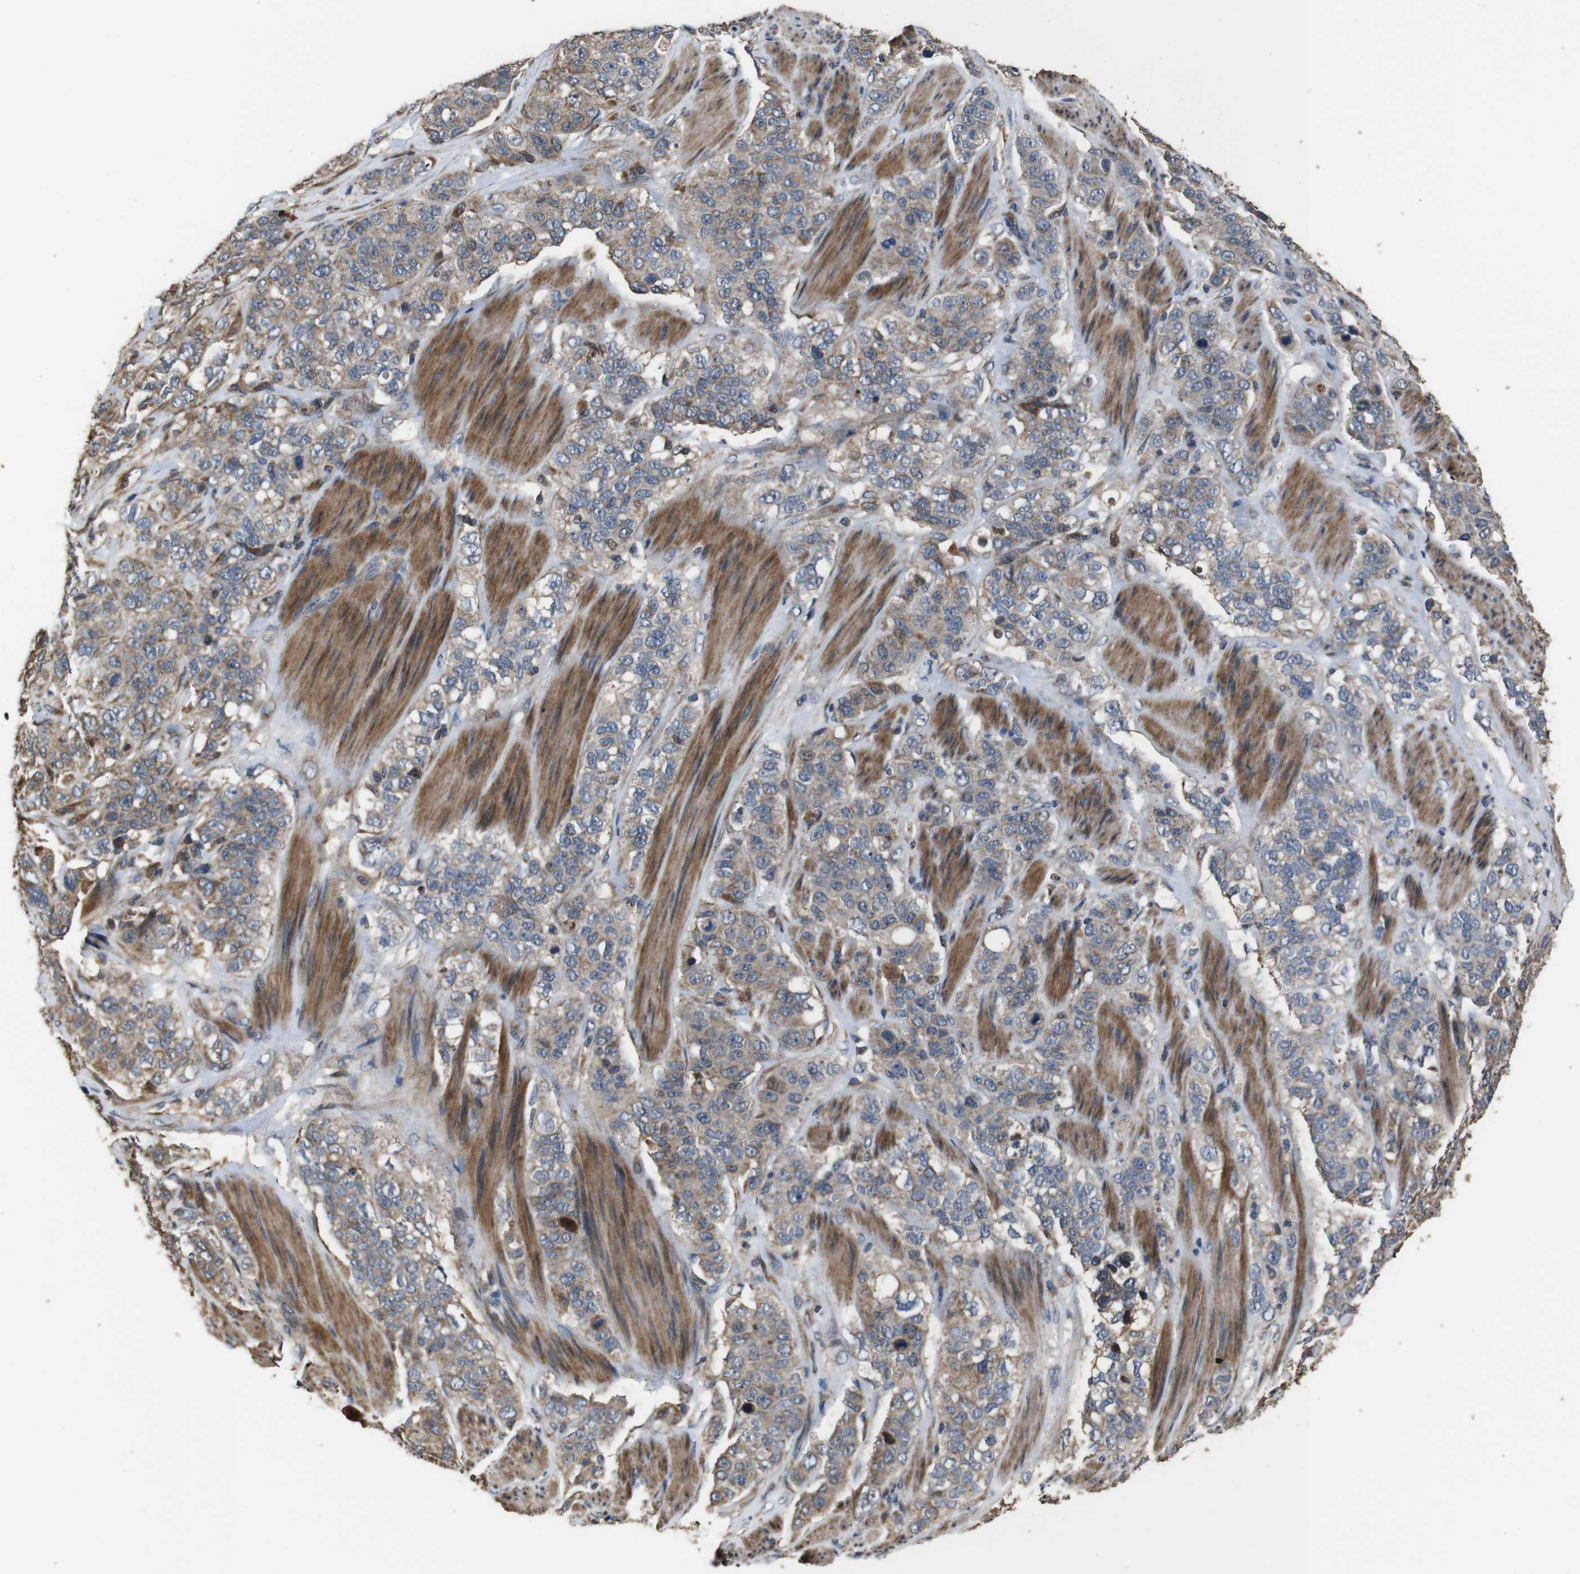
{"staining": {"intensity": "weak", "quantity": ">75%", "location": "cytoplasmic/membranous"}, "tissue": "stomach cancer", "cell_type": "Tumor cells", "image_type": "cancer", "snomed": [{"axis": "morphology", "description": "Adenocarcinoma, NOS"}, {"axis": "topography", "description": "Stomach"}], "caption": "A high-resolution image shows immunohistochemistry (IHC) staining of stomach cancer (adenocarcinoma), which demonstrates weak cytoplasmic/membranous staining in about >75% of tumor cells.", "gene": "SNN", "patient": {"sex": "male", "age": 48}}